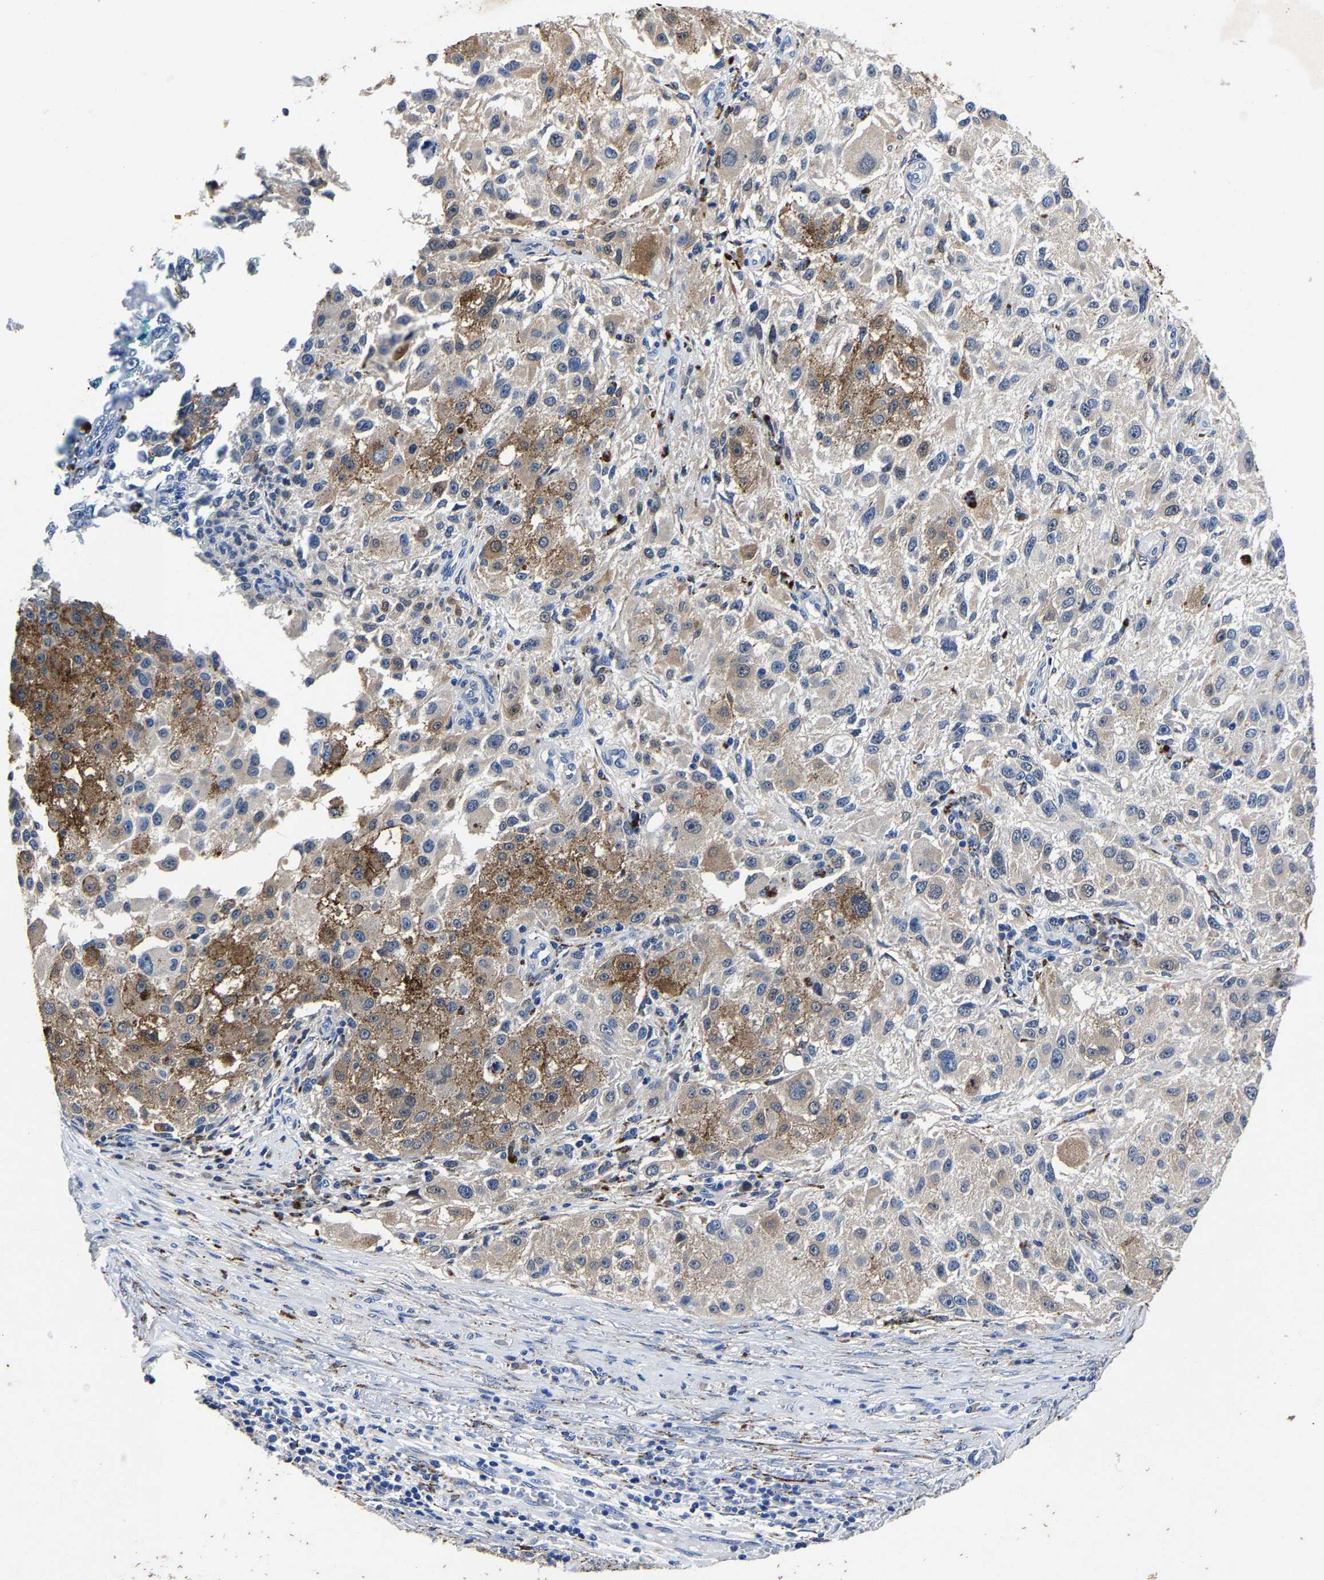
{"staining": {"intensity": "weak", "quantity": "25%-75%", "location": "cytoplasmic/membranous"}, "tissue": "melanoma", "cell_type": "Tumor cells", "image_type": "cancer", "snomed": [{"axis": "morphology", "description": "Necrosis, NOS"}, {"axis": "morphology", "description": "Malignant melanoma, NOS"}, {"axis": "topography", "description": "Skin"}], "caption": "Human melanoma stained with a brown dye demonstrates weak cytoplasmic/membranous positive positivity in approximately 25%-75% of tumor cells.", "gene": "PSPH", "patient": {"sex": "female", "age": 87}}